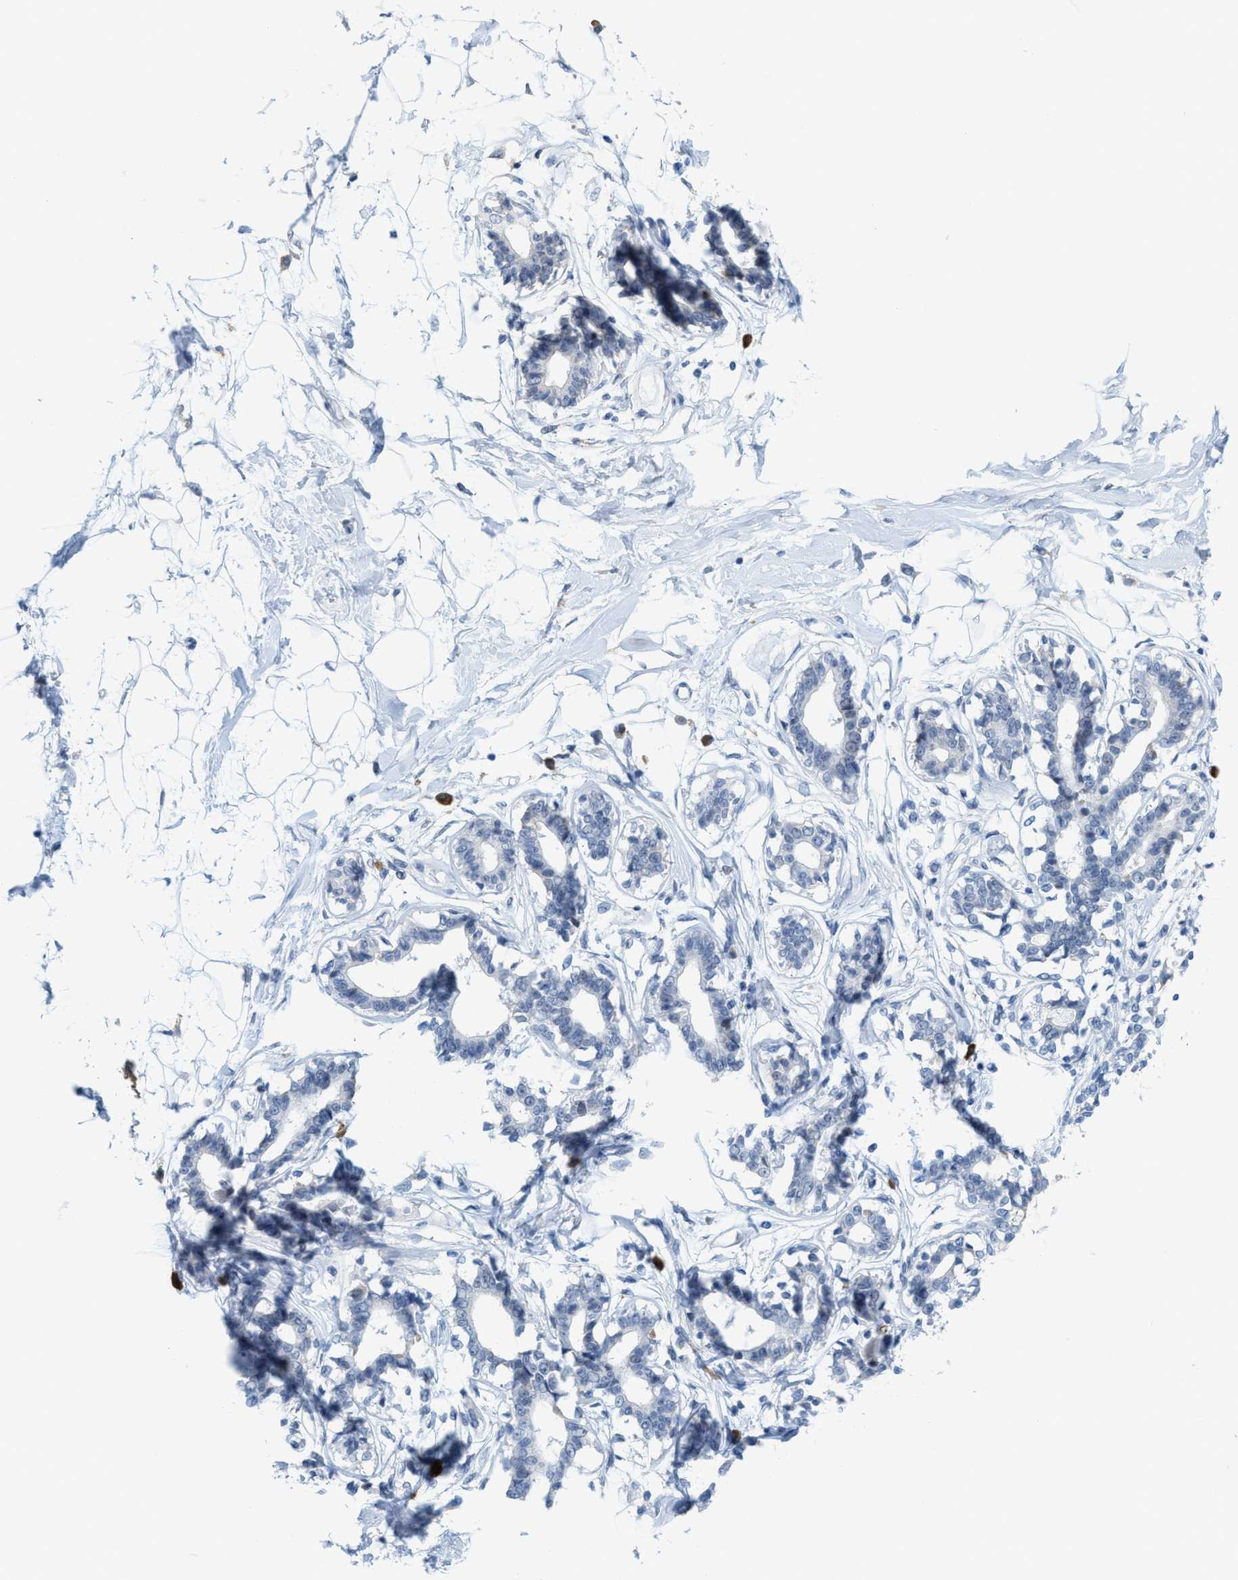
{"staining": {"intensity": "negative", "quantity": "none", "location": "none"}, "tissue": "breast", "cell_type": "Adipocytes", "image_type": "normal", "snomed": [{"axis": "morphology", "description": "Normal tissue, NOS"}, {"axis": "topography", "description": "Breast"}], "caption": "A micrograph of human breast is negative for staining in adipocytes. (DAB IHC visualized using brightfield microscopy, high magnification).", "gene": "KIFC3", "patient": {"sex": "female", "age": 45}}